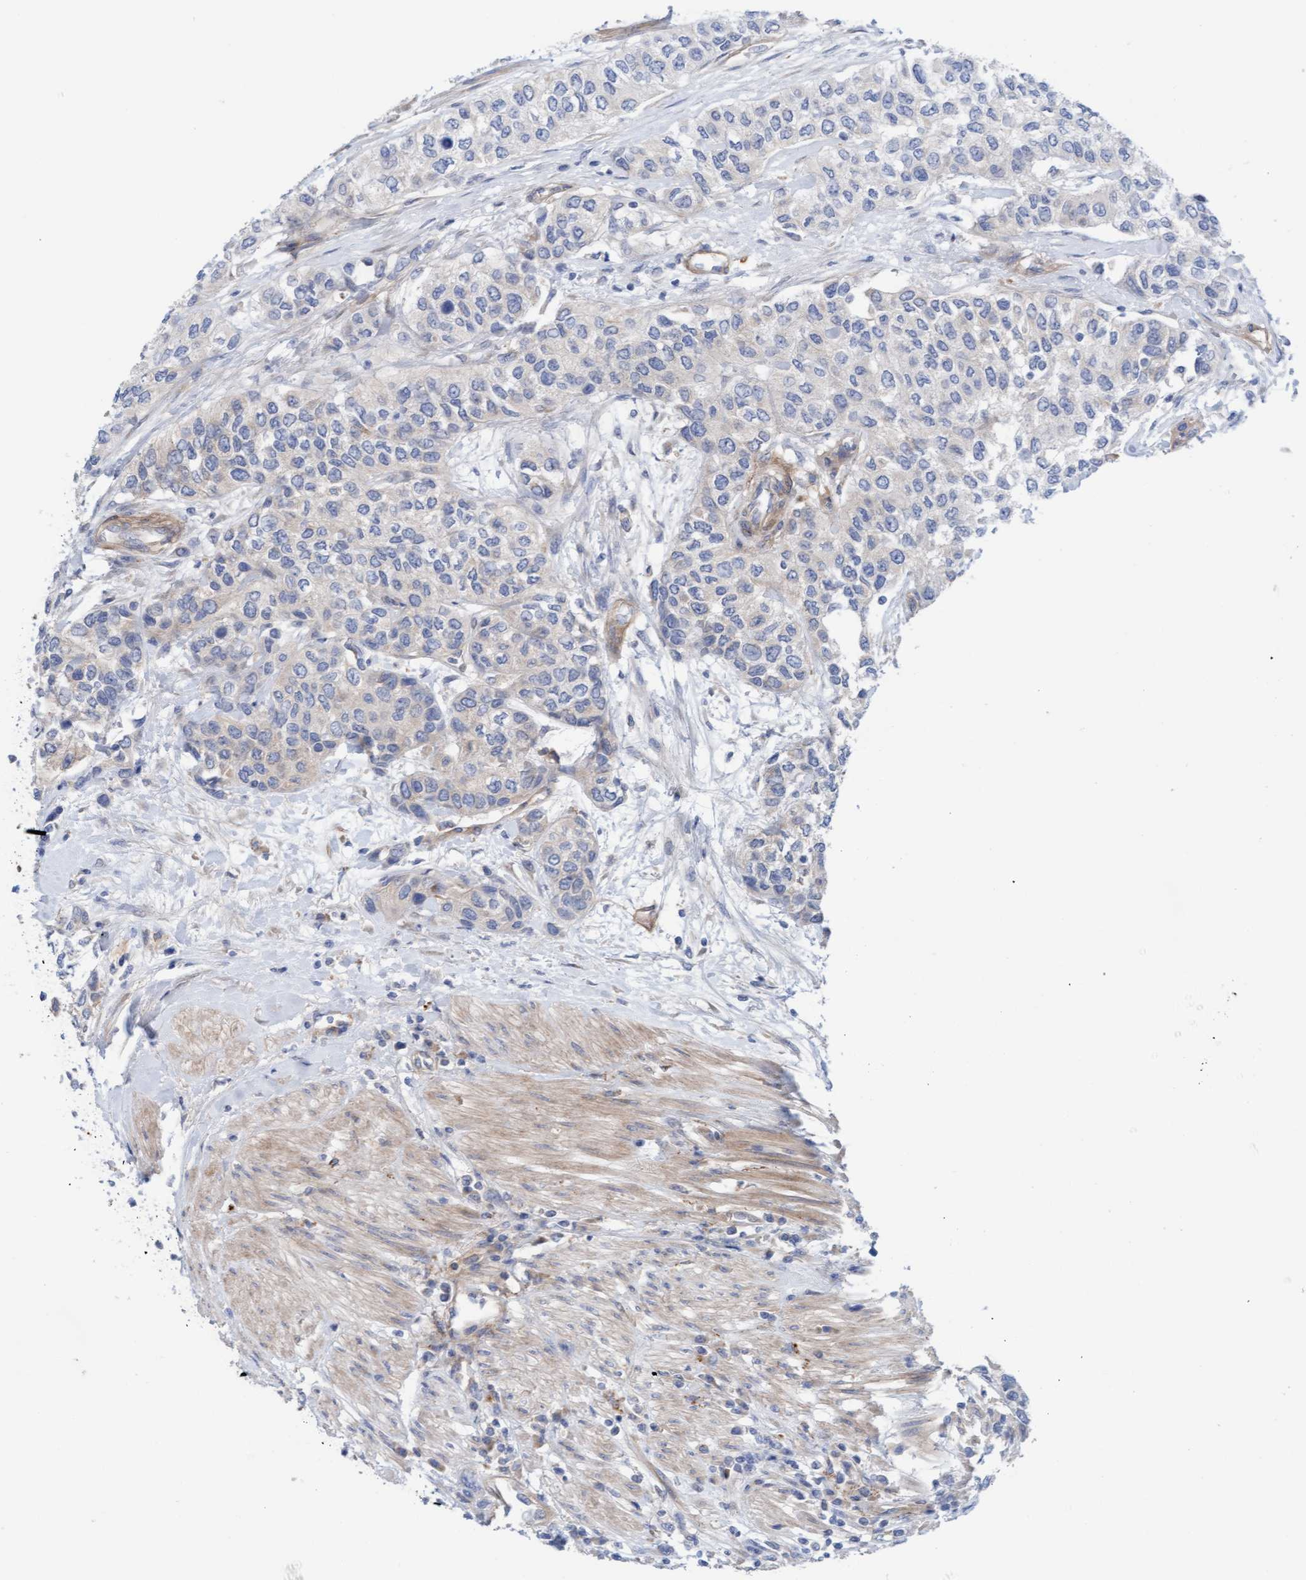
{"staining": {"intensity": "negative", "quantity": "none", "location": "none"}, "tissue": "urothelial cancer", "cell_type": "Tumor cells", "image_type": "cancer", "snomed": [{"axis": "morphology", "description": "Urothelial carcinoma, High grade"}, {"axis": "topography", "description": "Urinary bladder"}], "caption": "High-grade urothelial carcinoma was stained to show a protein in brown. There is no significant expression in tumor cells.", "gene": "CDK5RAP3", "patient": {"sex": "female", "age": 56}}